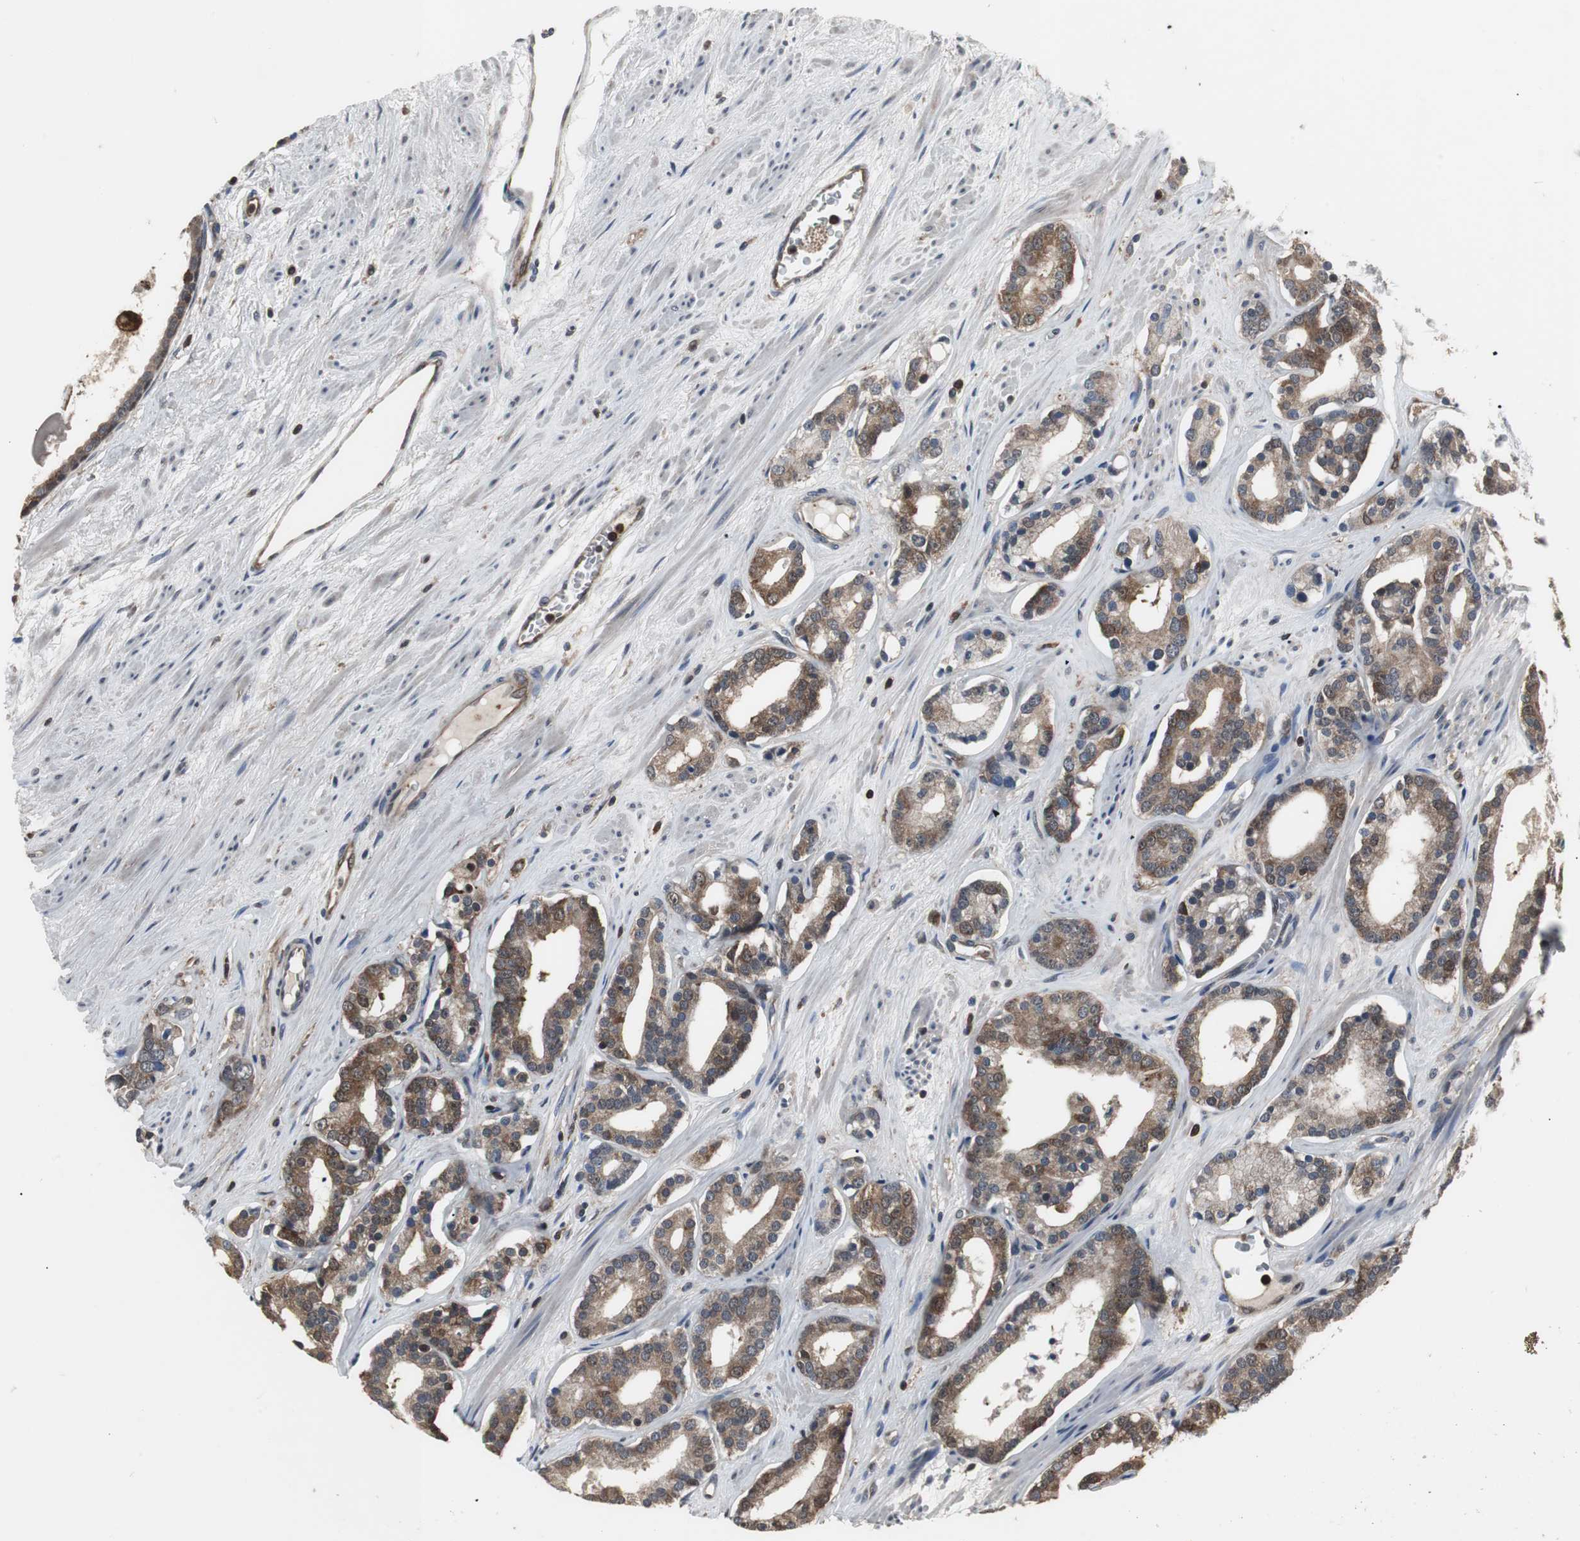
{"staining": {"intensity": "strong", "quantity": ">75%", "location": "cytoplasmic/membranous"}, "tissue": "prostate cancer", "cell_type": "Tumor cells", "image_type": "cancer", "snomed": [{"axis": "morphology", "description": "Adenocarcinoma, Low grade"}, {"axis": "topography", "description": "Prostate"}], "caption": "Immunohistochemistry of prostate cancer demonstrates high levels of strong cytoplasmic/membranous positivity in approximately >75% of tumor cells.", "gene": "ZSCAN22", "patient": {"sex": "male", "age": 63}}